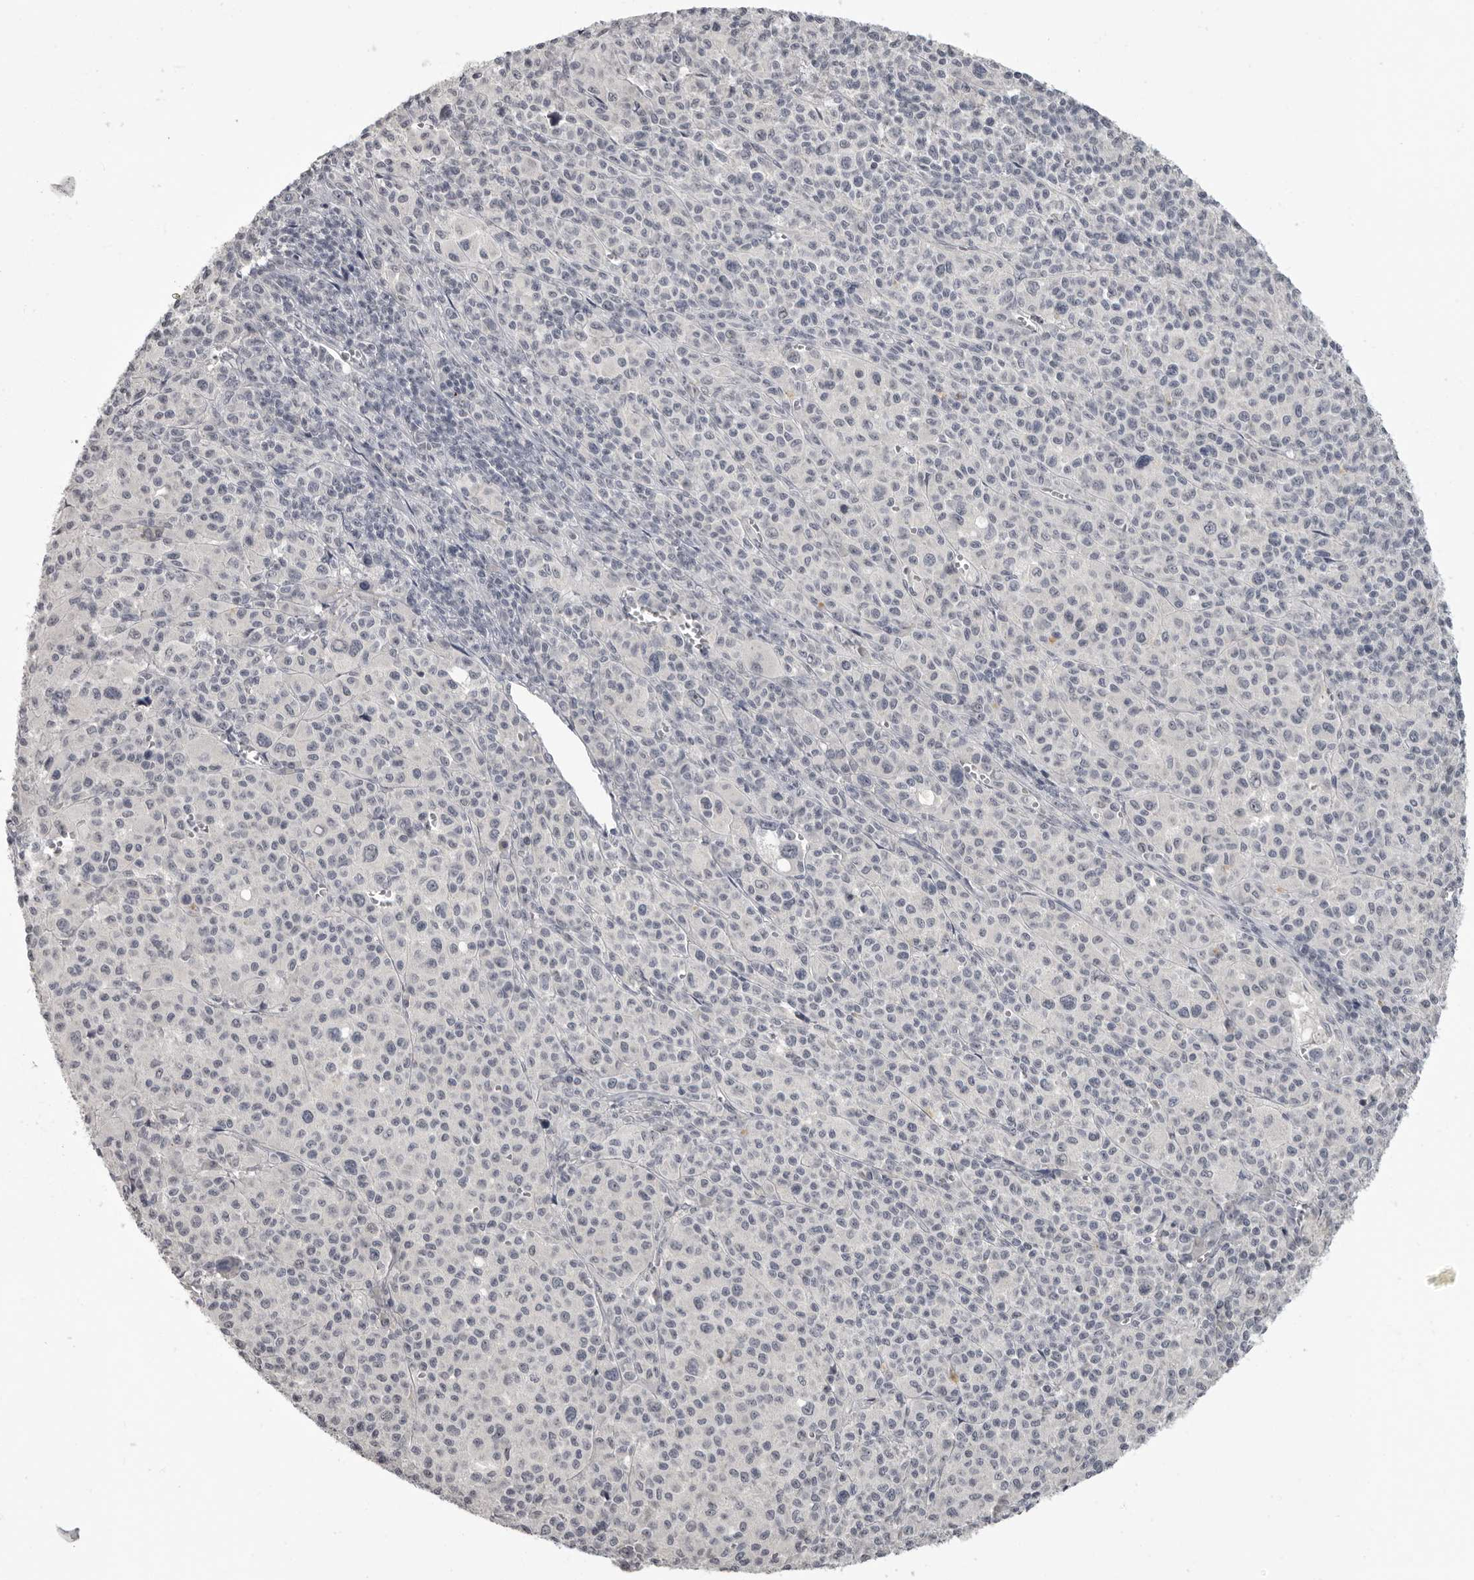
{"staining": {"intensity": "negative", "quantity": "none", "location": "none"}, "tissue": "melanoma", "cell_type": "Tumor cells", "image_type": "cancer", "snomed": [{"axis": "morphology", "description": "Malignant melanoma, Metastatic site"}, {"axis": "topography", "description": "Skin"}], "caption": "Immunohistochemistry histopathology image of neoplastic tissue: human melanoma stained with DAB shows no significant protein expression in tumor cells.", "gene": "MRTO4", "patient": {"sex": "female", "age": 74}}